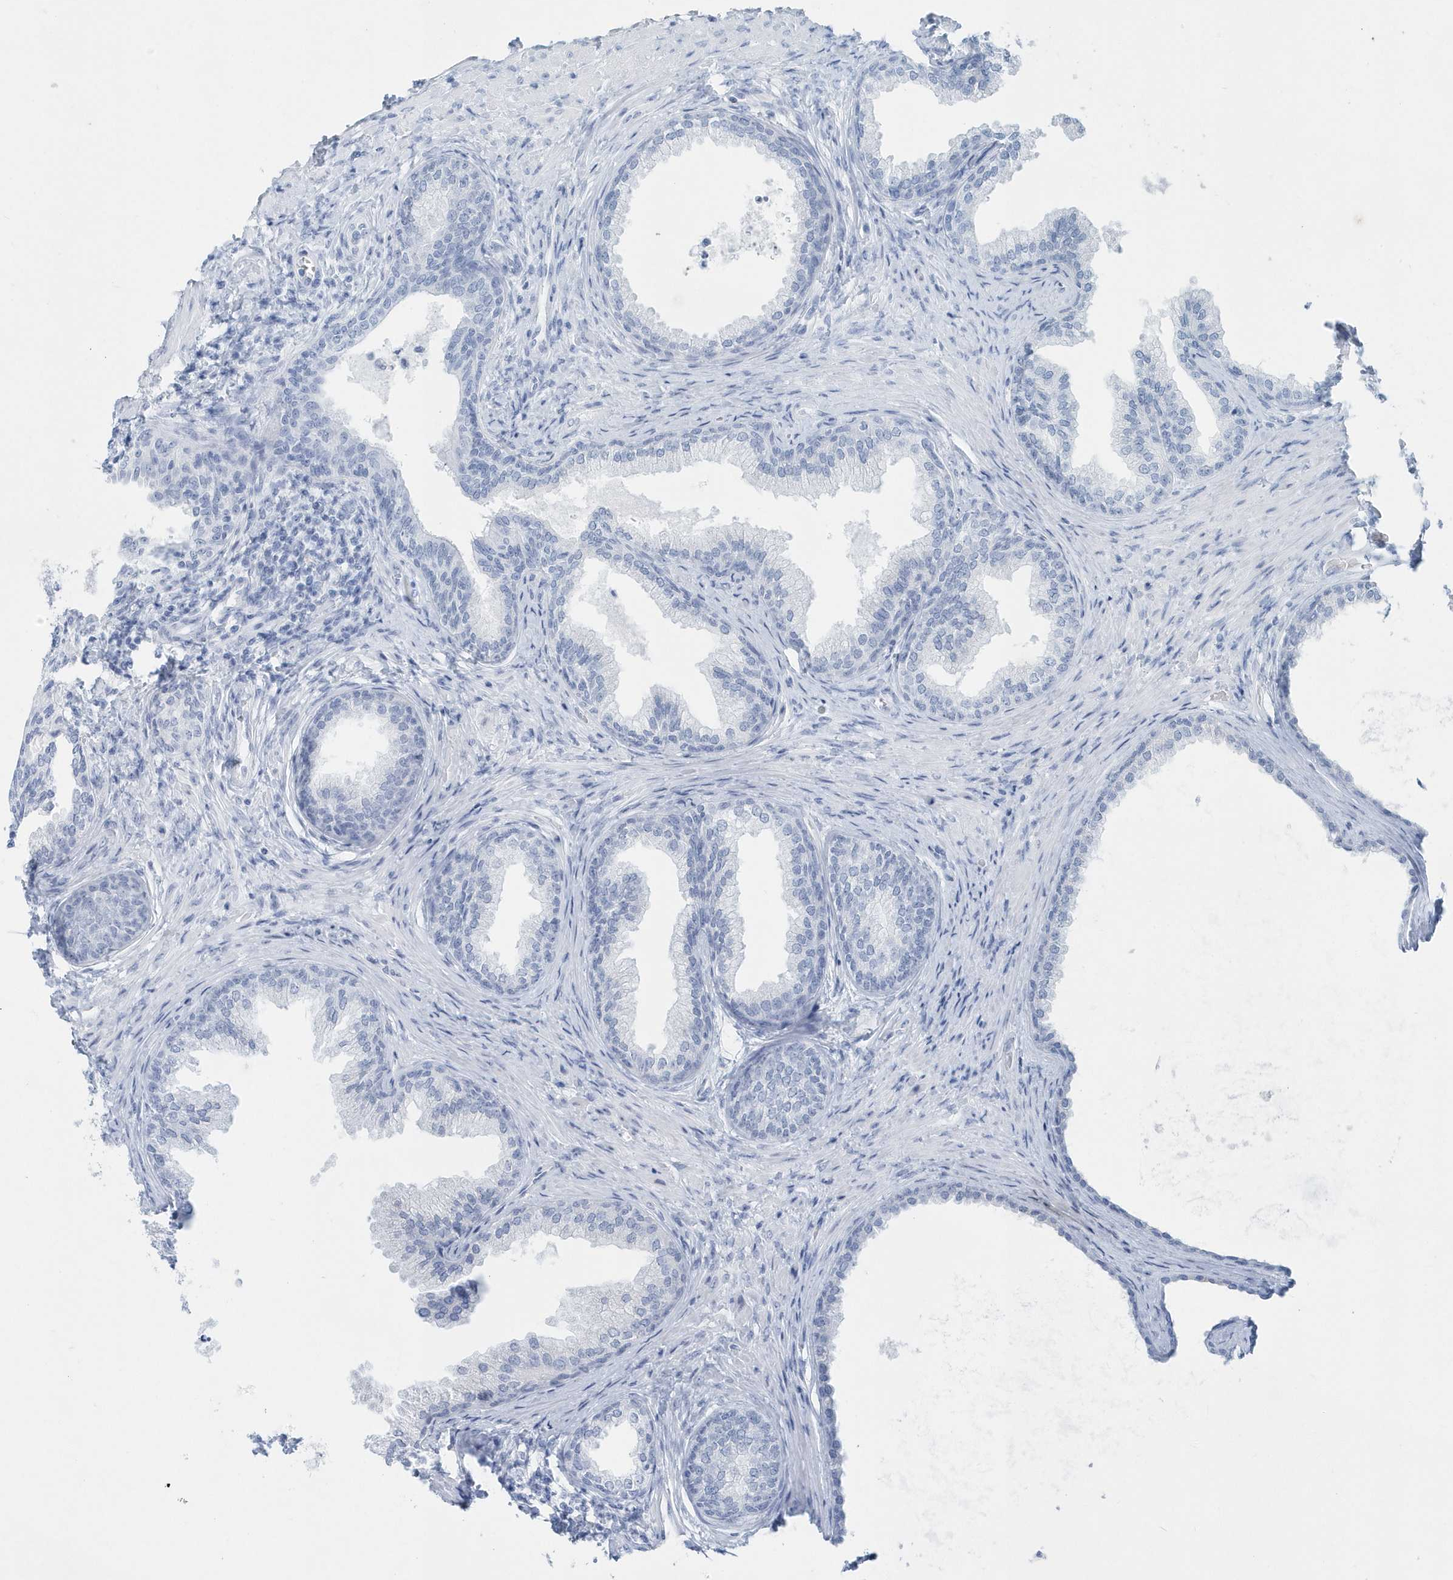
{"staining": {"intensity": "negative", "quantity": "none", "location": "none"}, "tissue": "prostate", "cell_type": "Glandular cells", "image_type": "normal", "snomed": [{"axis": "morphology", "description": "Normal tissue, NOS"}, {"axis": "topography", "description": "Prostate"}], "caption": "Glandular cells are negative for brown protein staining in benign prostate.", "gene": "PTPRO", "patient": {"sex": "male", "age": 76}}